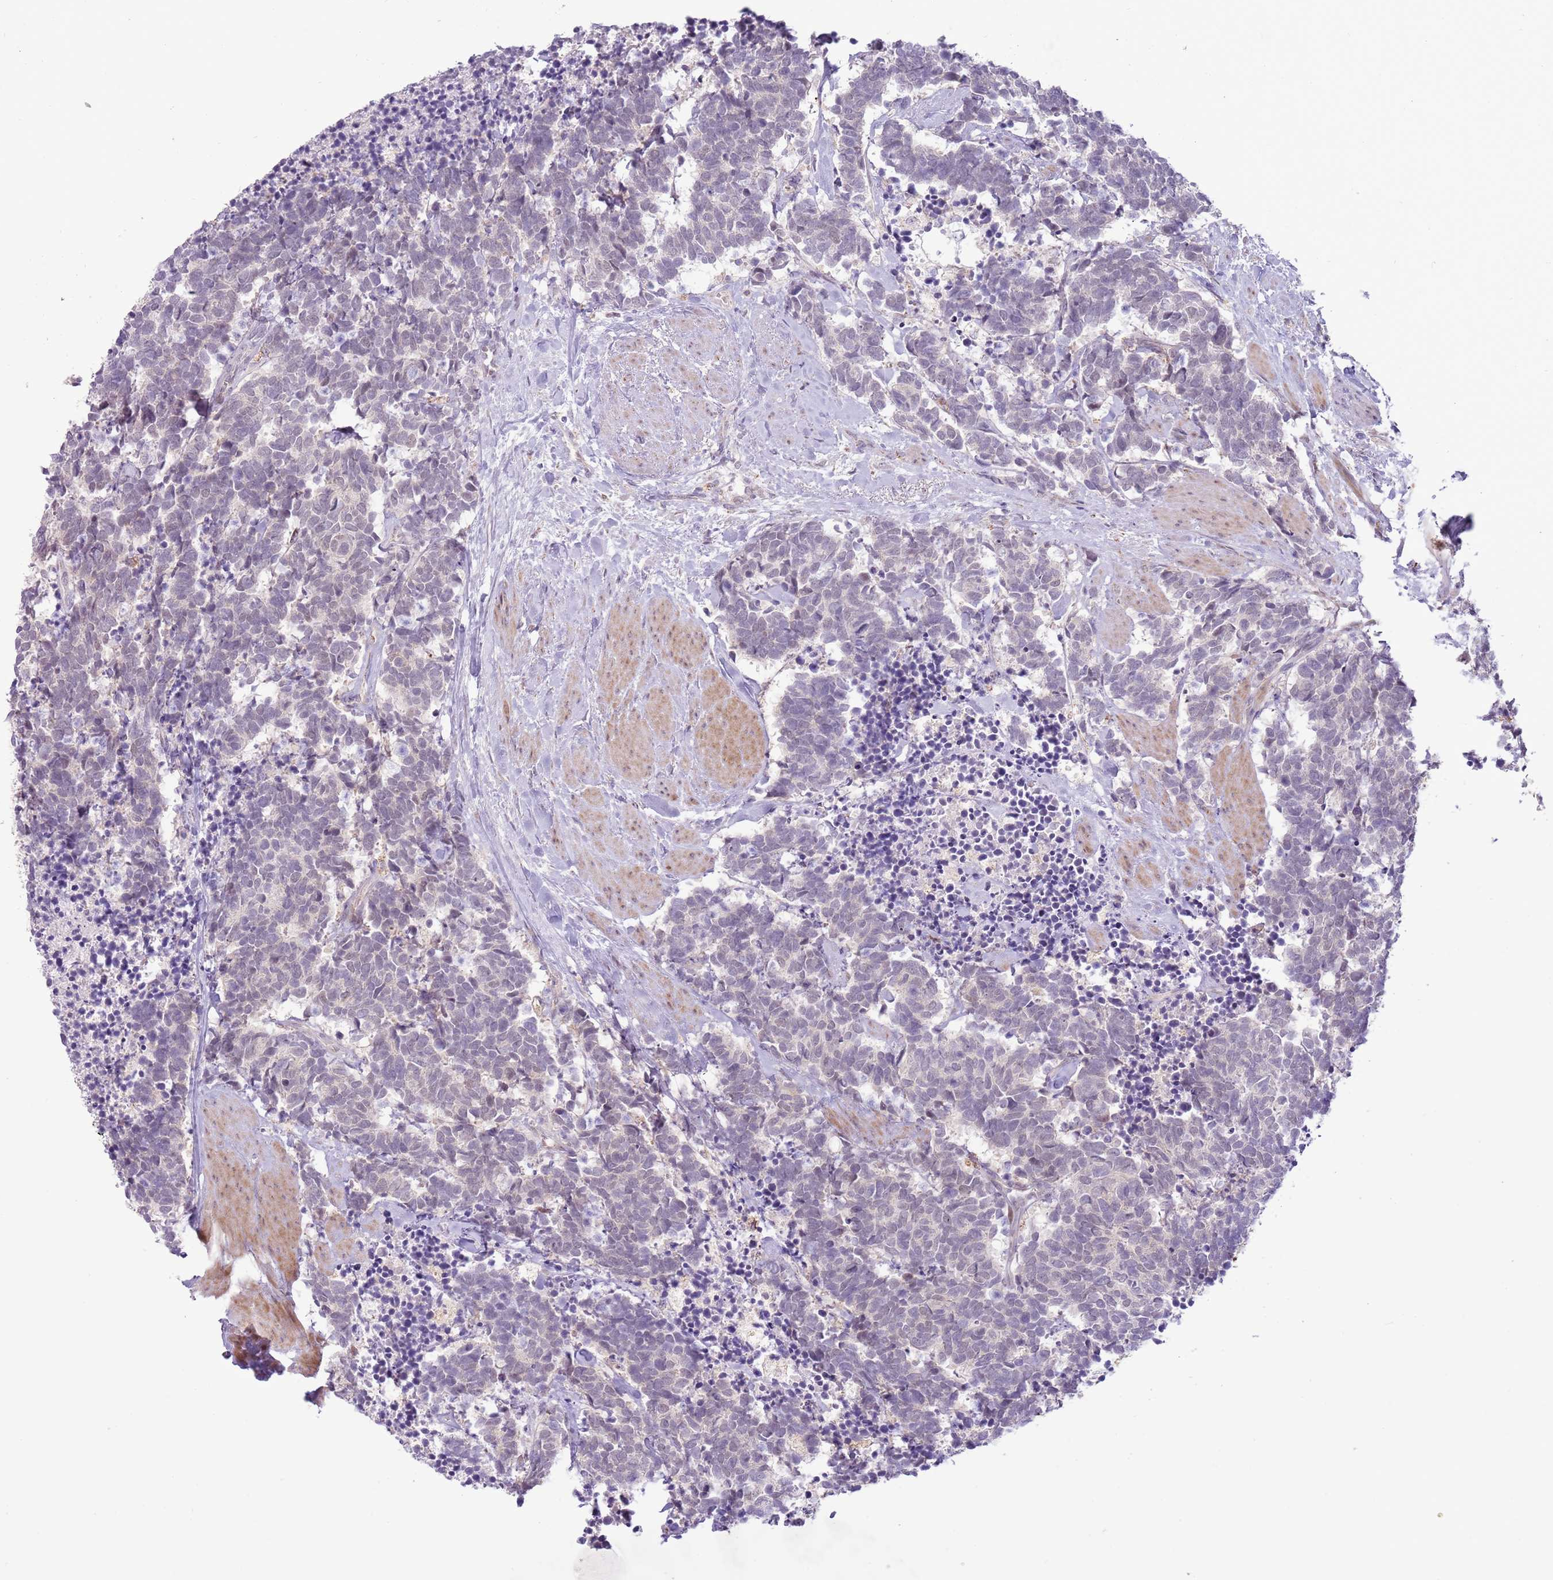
{"staining": {"intensity": "negative", "quantity": "none", "location": "none"}, "tissue": "carcinoid", "cell_type": "Tumor cells", "image_type": "cancer", "snomed": [{"axis": "morphology", "description": "Carcinoma, NOS"}, {"axis": "morphology", "description": "Carcinoid, malignant, NOS"}, {"axis": "topography", "description": "Prostate"}], "caption": "Micrograph shows no significant protein expression in tumor cells of carcinoid (malignant).", "gene": "MLLT11", "patient": {"sex": "male", "age": 57}}